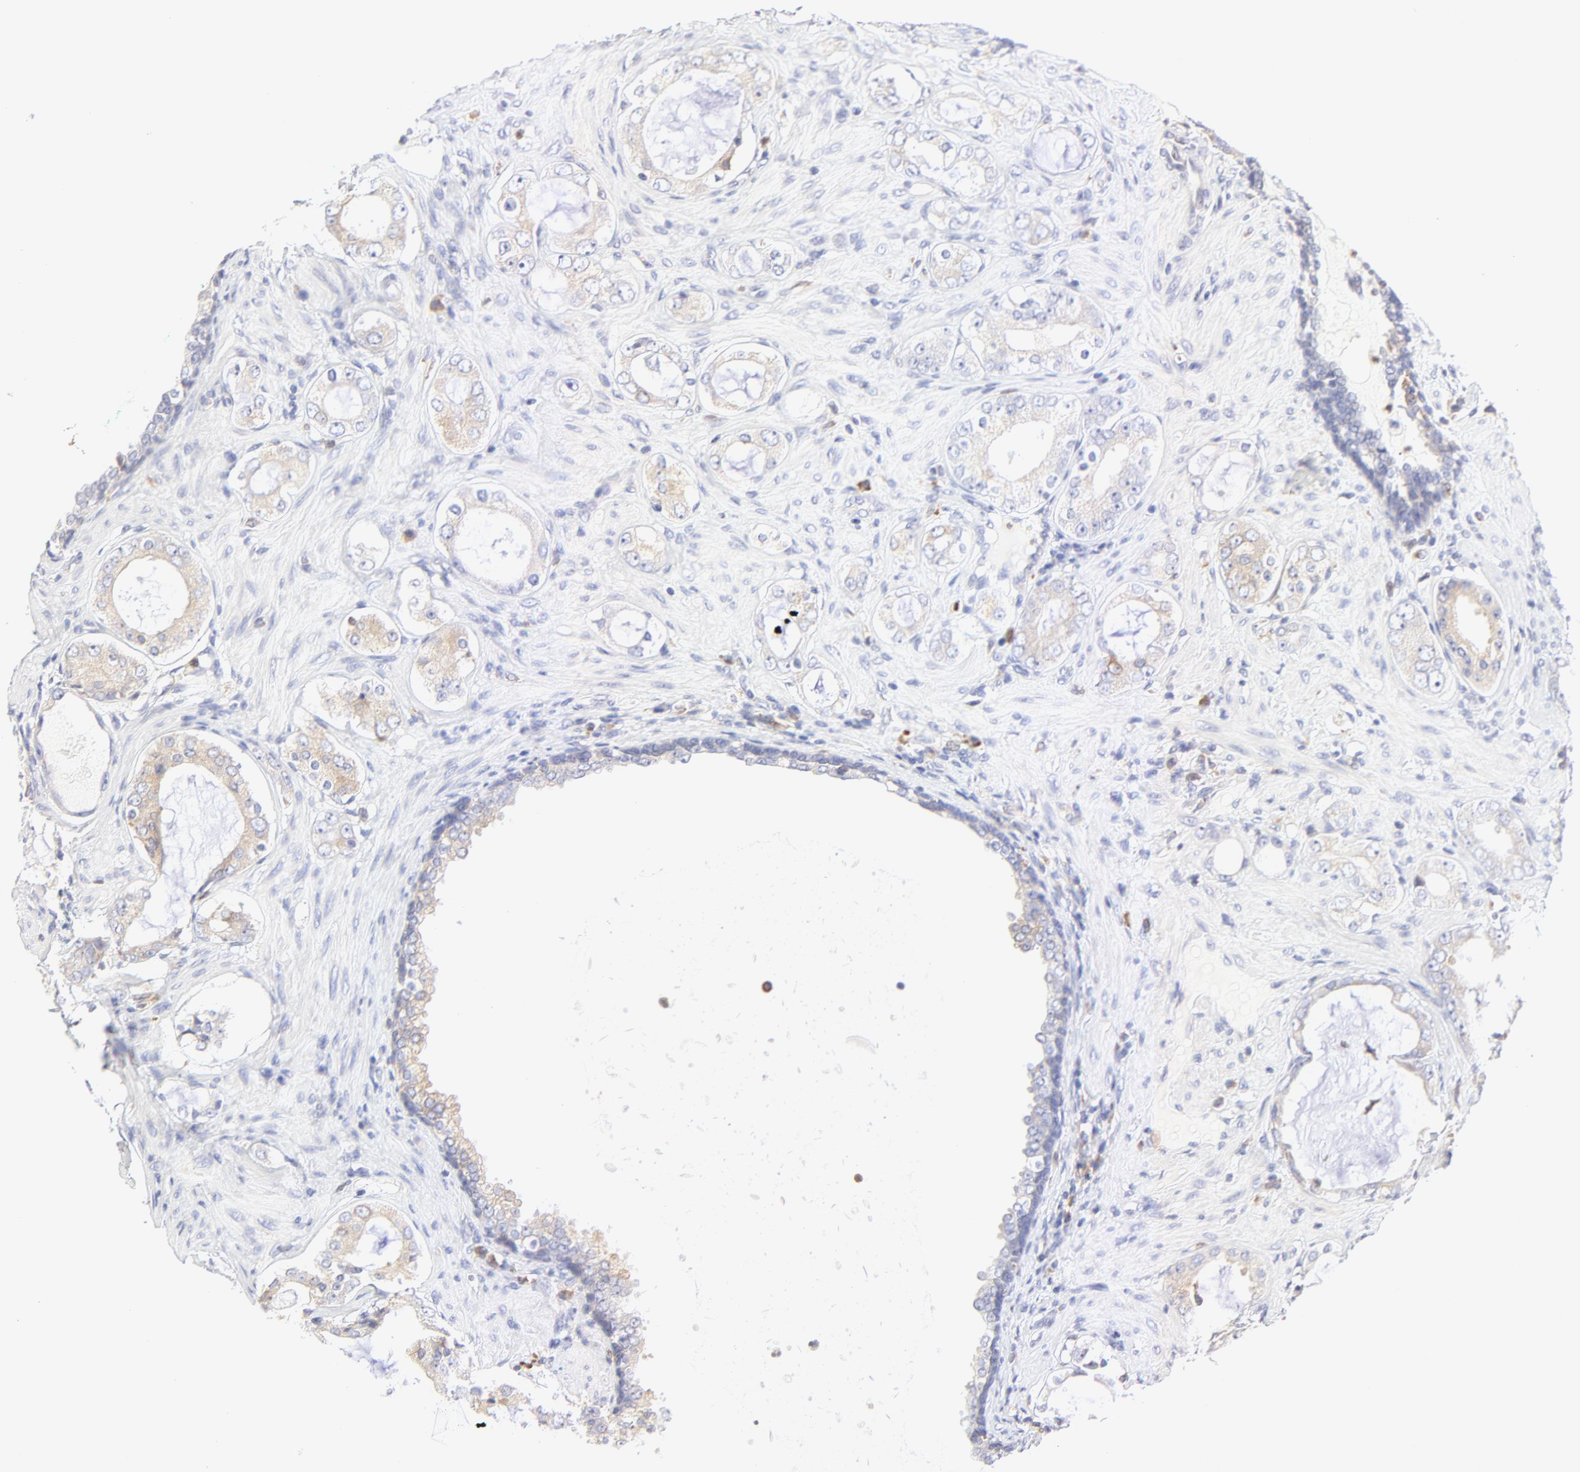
{"staining": {"intensity": "weak", "quantity": "25%-75%", "location": "cytoplasmic/membranous"}, "tissue": "prostate cancer", "cell_type": "Tumor cells", "image_type": "cancer", "snomed": [{"axis": "morphology", "description": "Adenocarcinoma, Medium grade"}, {"axis": "topography", "description": "Prostate"}], "caption": "Immunohistochemical staining of human medium-grade adenocarcinoma (prostate) reveals weak cytoplasmic/membranous protein staining in approximately 25%-75% of tumor cells.", "gene": "MOSPD2", "patient": {"sex": "male", "age": 73}}